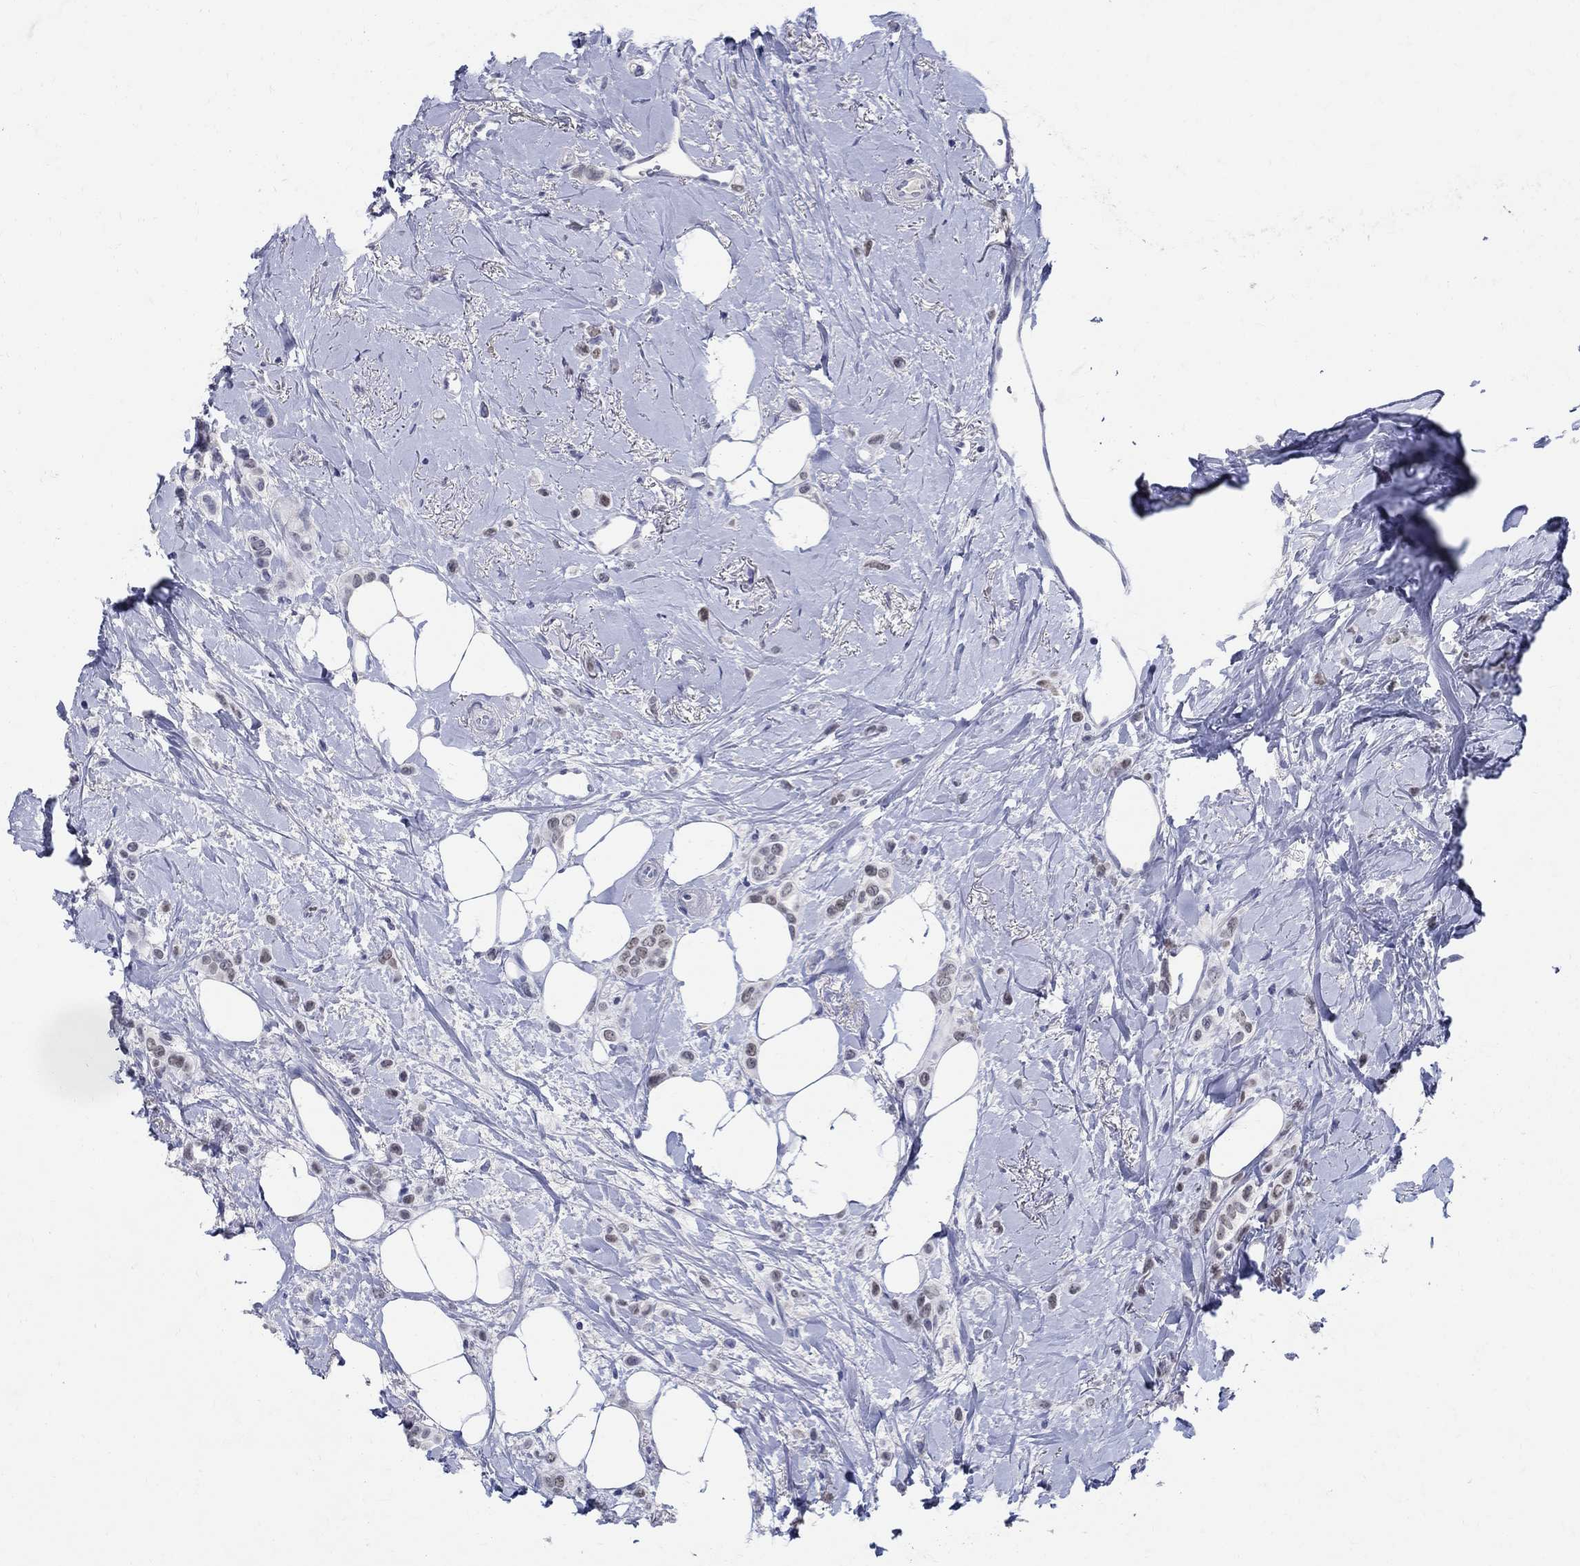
{"staining": {"intensity": "weak", "quantity": "<25%", "location": "nuclear"}, "tissue": "breast cancer", "cell_type": "Tumor cells", "image_type": "cancer", "snomed": [{"axis": "morphology", "description": "Lobular carcinoma"}, {"axis": "topography", "description": "Breast"}], "caption": "Immunohistochemical staining of human breast lobular carcinoma exhibits no significant positivity in tumor cells.", "gene": "SOX2", "patient": {"sex": "female", "age": 66}}